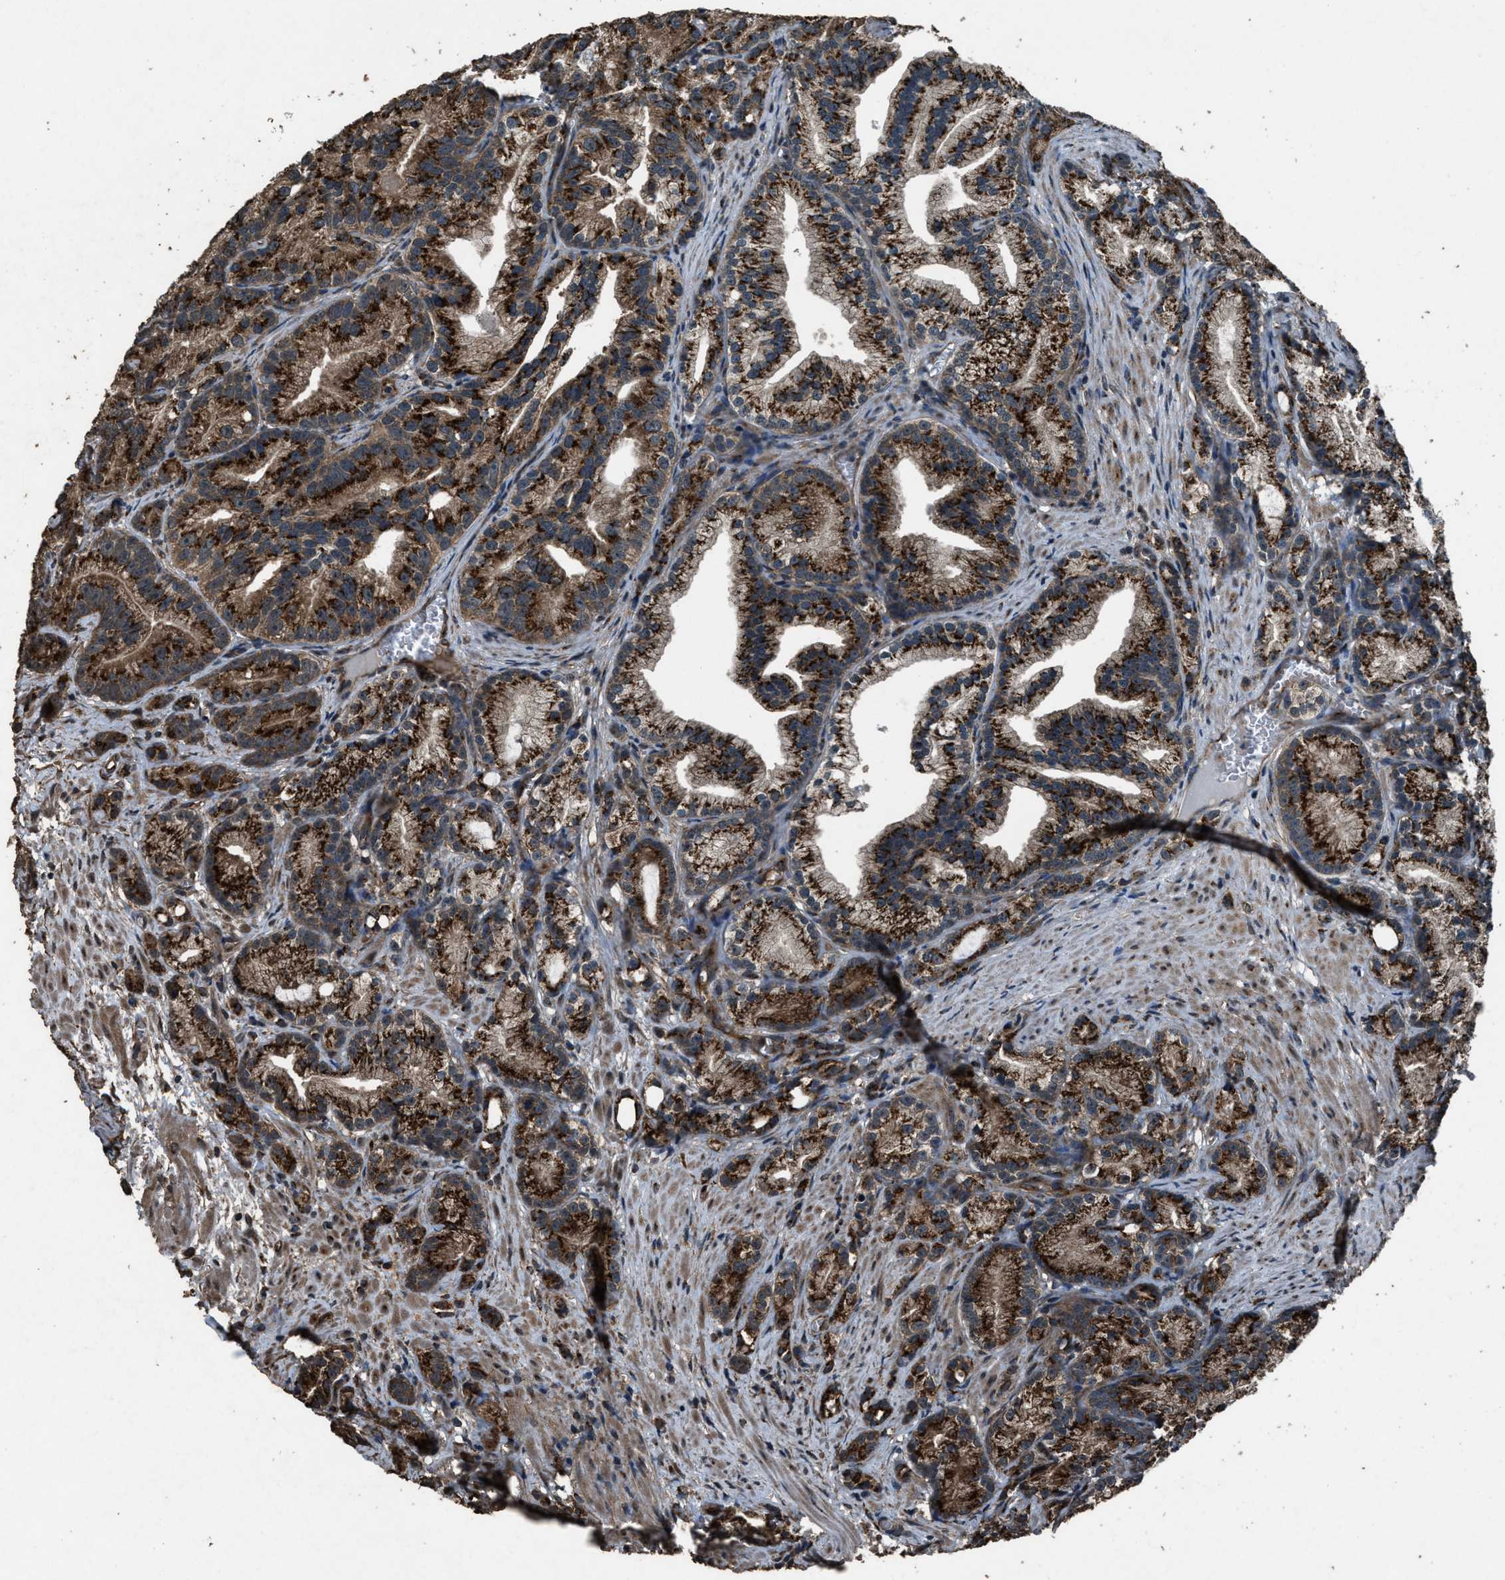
{"staining": {"intensity": "strong", "quantity": ">75%", "location": "cytoplasmic/membranous"}, "tissue": "prostate cancer", "cell_type": "Tumor cells", "image_type": "cancer", "snomed": [{"axis": "morphology", "description": "Adenocarcinoma, Low grade"}, {"axis": "topography", "description": "Prostate"}], "caption": "Immunohistochemistry (IHC) image of neoplastic tissue: human prostate low-grade adenocarcinoma stained using immunohistochemistry shows high levels of strong protein expression localized specifically in the cytoplasmic/membranous of tumor cells, appearing as a cytoplasmic/membranous brown color.", "gene": "SLC38A10", "patient": {"sex": "male", "age": 89}}